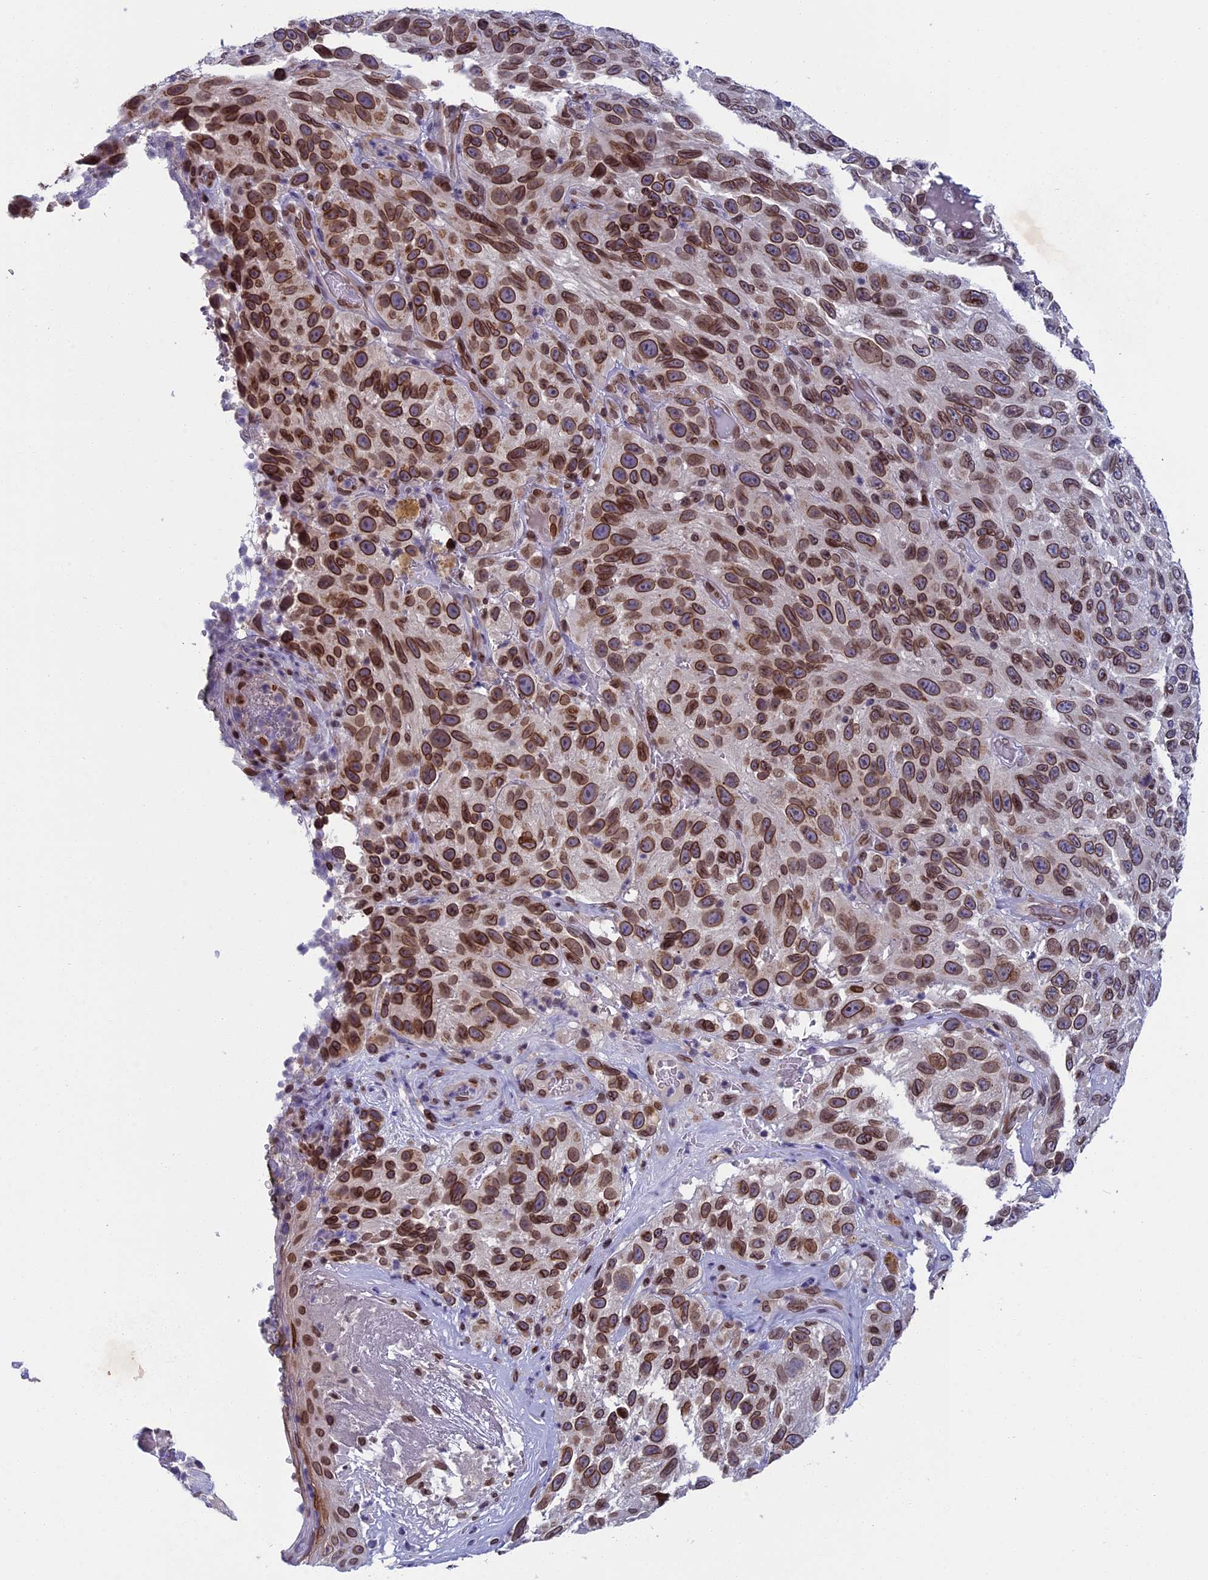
{"staining": {"intensity": "strong", "quantity": ">75%", "location": "cytoplasmic/membranous,nuclear"}, "tissue": "melanoma", "cell_type": "Tumor cells", "image_type": "cancer", "snomed": [{"axis": "morphology", "description": "Malignant melanoma, NOS"}, {"axis": "topography", "description": "Skin"}], "caption": "Immunohistochemical staining of human melanoma shows high levels of strong cytoplasmic/membranous and nuclear protein staining in about >75% of tumor cells.", "gene": "GPSM1", "patient": {"sex": "female", "age": 96}}